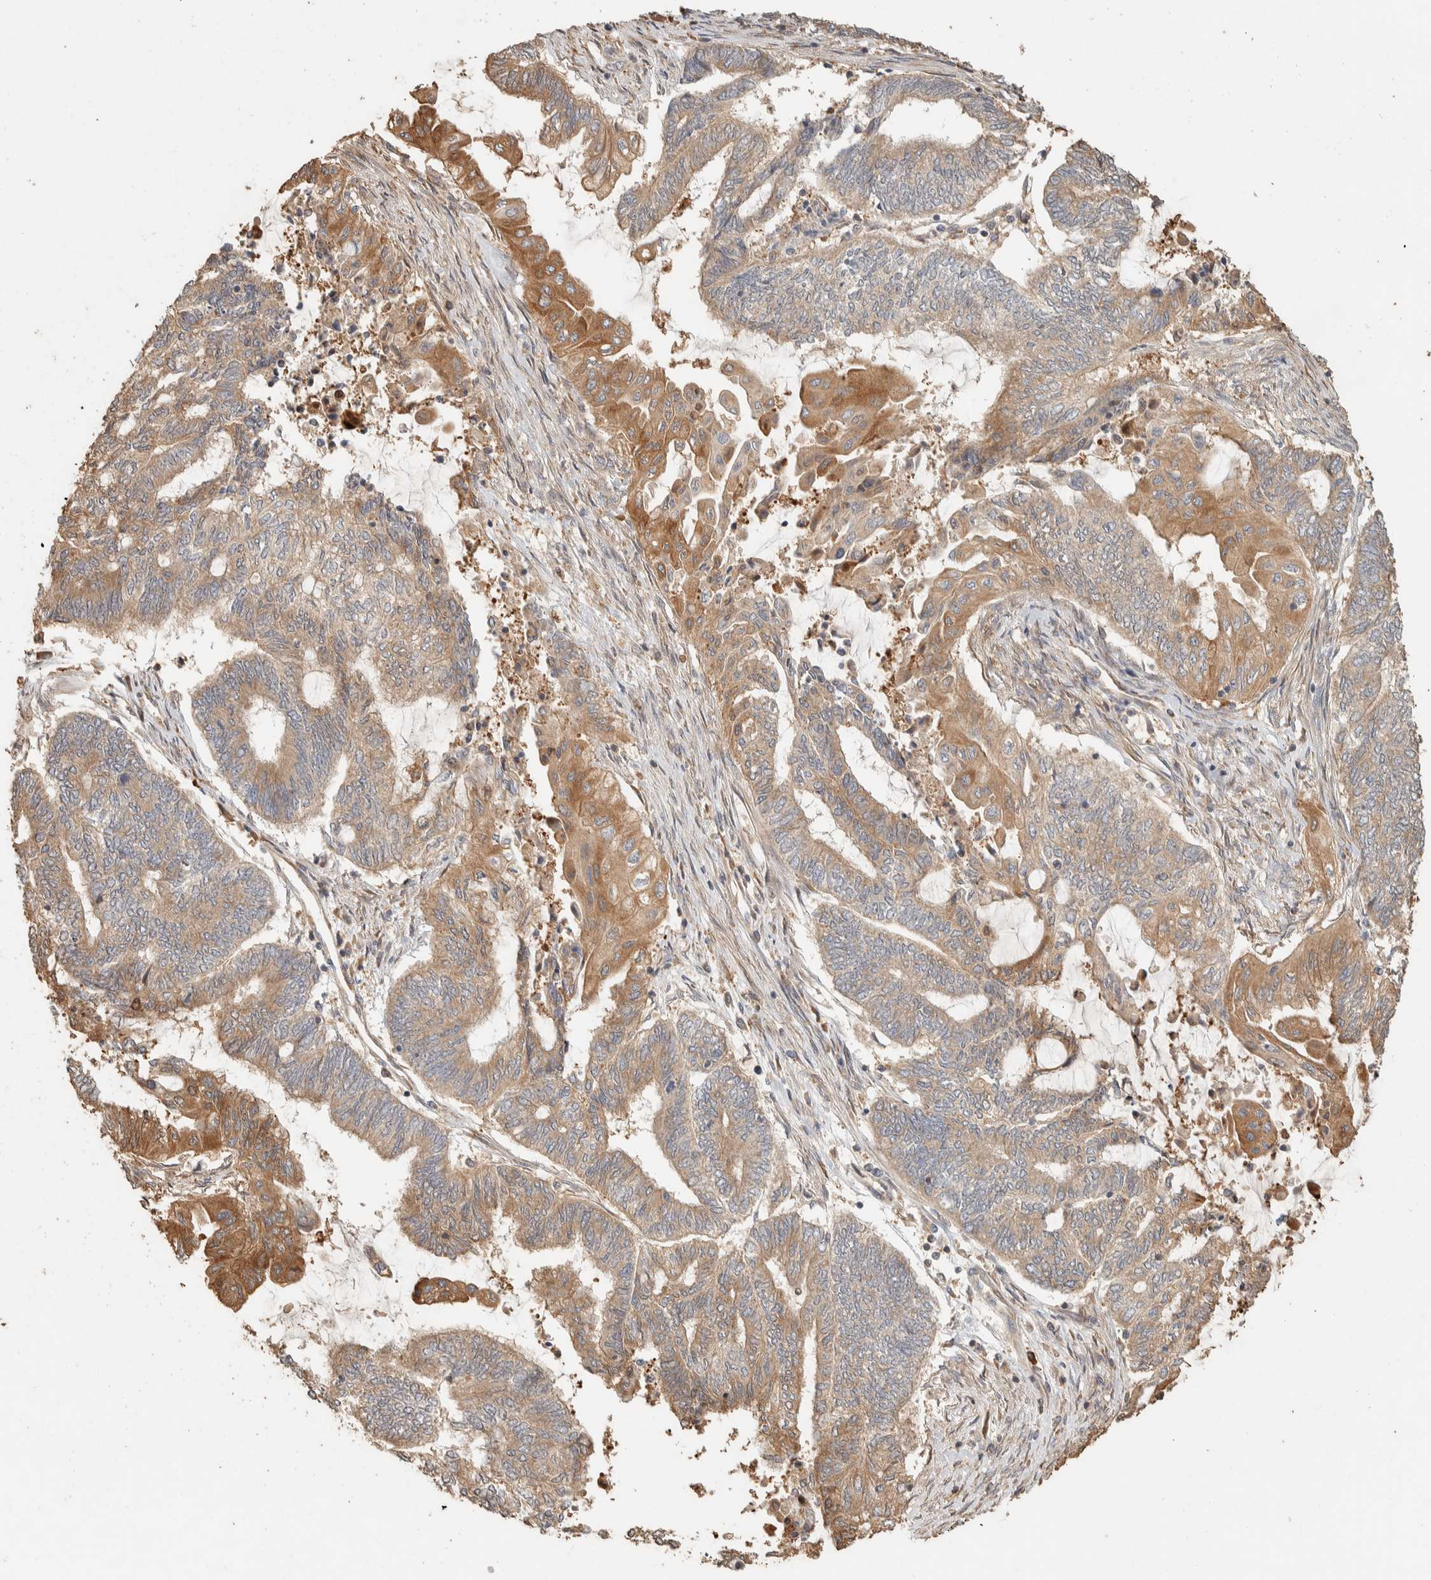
{"staining": {"intensity": "moderate", "quantity": "25%-75%", "location": "cytoplasmic/membranous"}, "tissue": "endometrial cancer", "cell_type": "Tumor cells", "image_type": "cancer", "snomed": [{"axis": "morphology", "description": "Adenocarcinoma, NOS"}, {"axis": "topography", "description": "Uterus"}, {"axis": "topography", "description": "Endometrium"}], "caption": "Immunohistochemical staining of adenocarcinoma (endometrial) displays moderate cytoplasmic/membranous protein staining in approximately 25%-75% of tumor cells.", "gene": "EXOC7", "patient": {"sex": "female", "age": 70}}